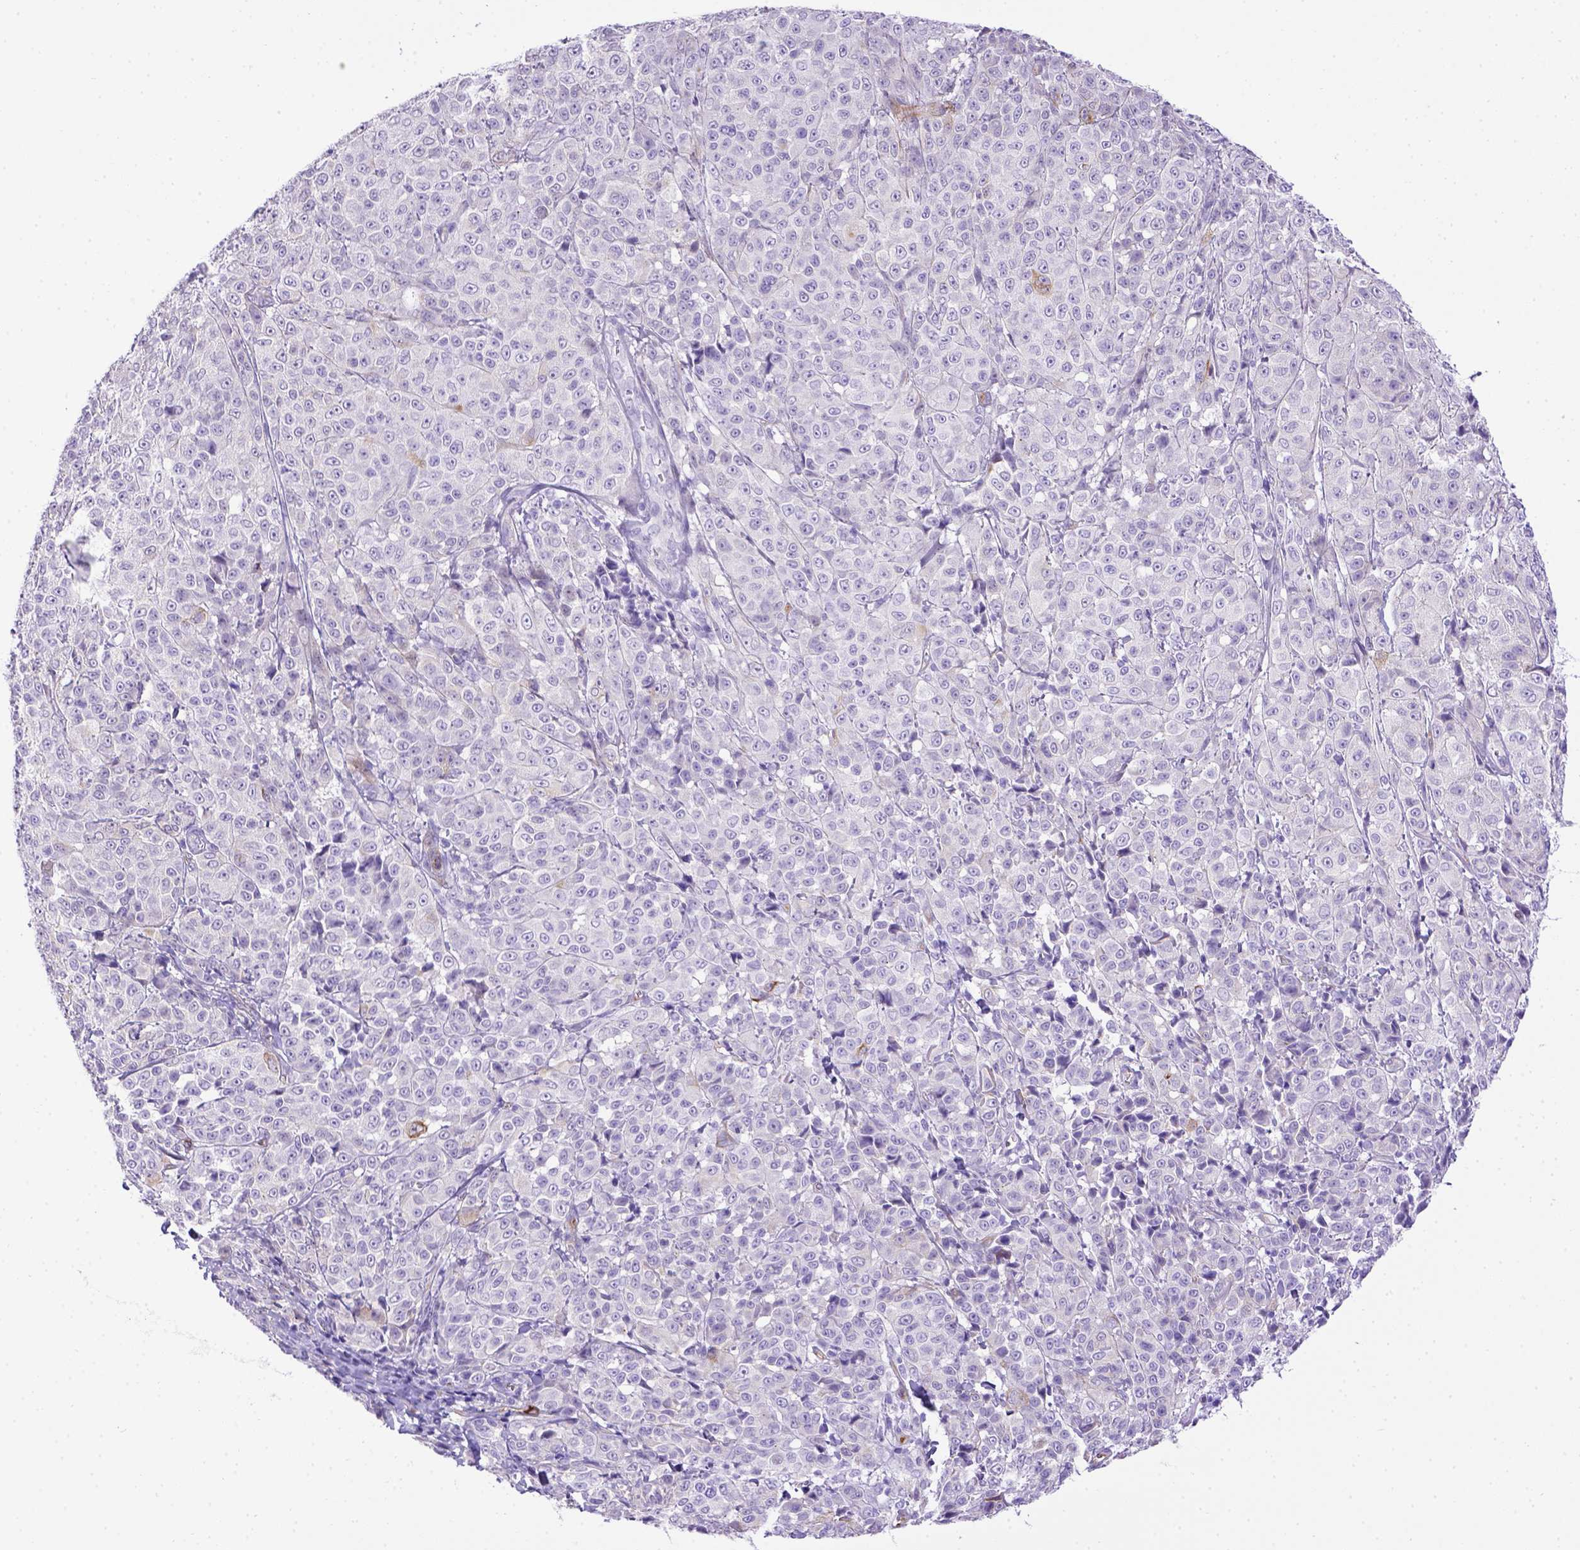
{"staining": {"intensity": "negative", "quantity": "none", "location": "none"}, "tissue": "melanoma", "cell_type": "Tumor cells", "image_type": "cancer", "snomed": [{"axis": "morphology", "description": "Malignant melanoma, NOS"}, {"axis": "topography", "description": "Skin"}], "caption": "Immunohistochemistry micrograph of human melanoma stained for a protein (brown), which displays no positivity in tumor cells.", "gene": "ADAM12", "patient": {"sex": "male", "age": 89}}